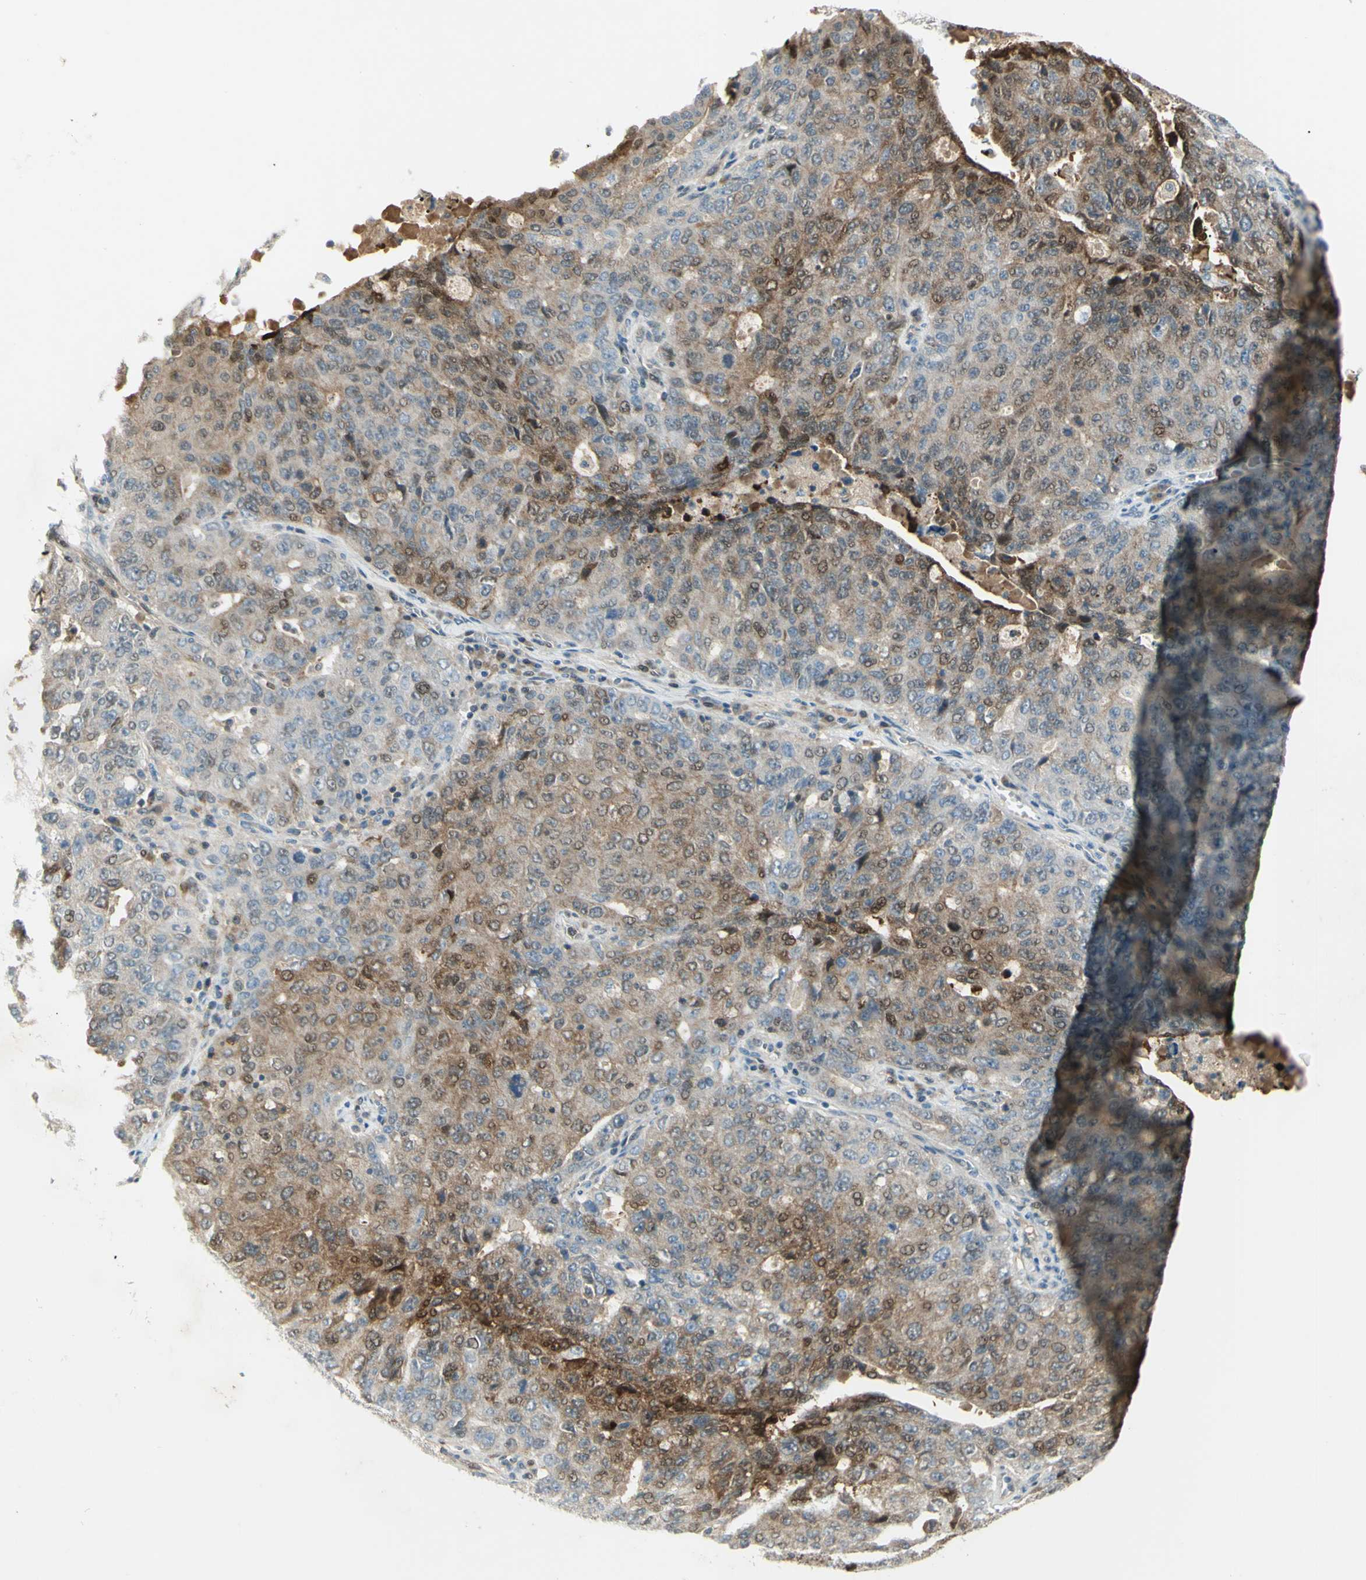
{"staining": {"intensity": "moderate", "quantity": "25%-75%", "location": "cytoplasmic/membranous,nuclear"}, "tissue": "ovarian cancer", "cell_type": "Tumor cells", "image_type": "cancer", "snomed": [{"axis": "morphology", "description": "Carcinoma, endometroid"}, {"axis": "topography", "description": "Ovary"}], "caption": "Human ovarian cancer stained for a protein (brown) shows moderate cytoplasmic/membranous and nuclear positive positivity in approximately 25%-75% of tumor cells.", "gene": "C1orf159", "patient": {"sex": "female", "age": 62}}